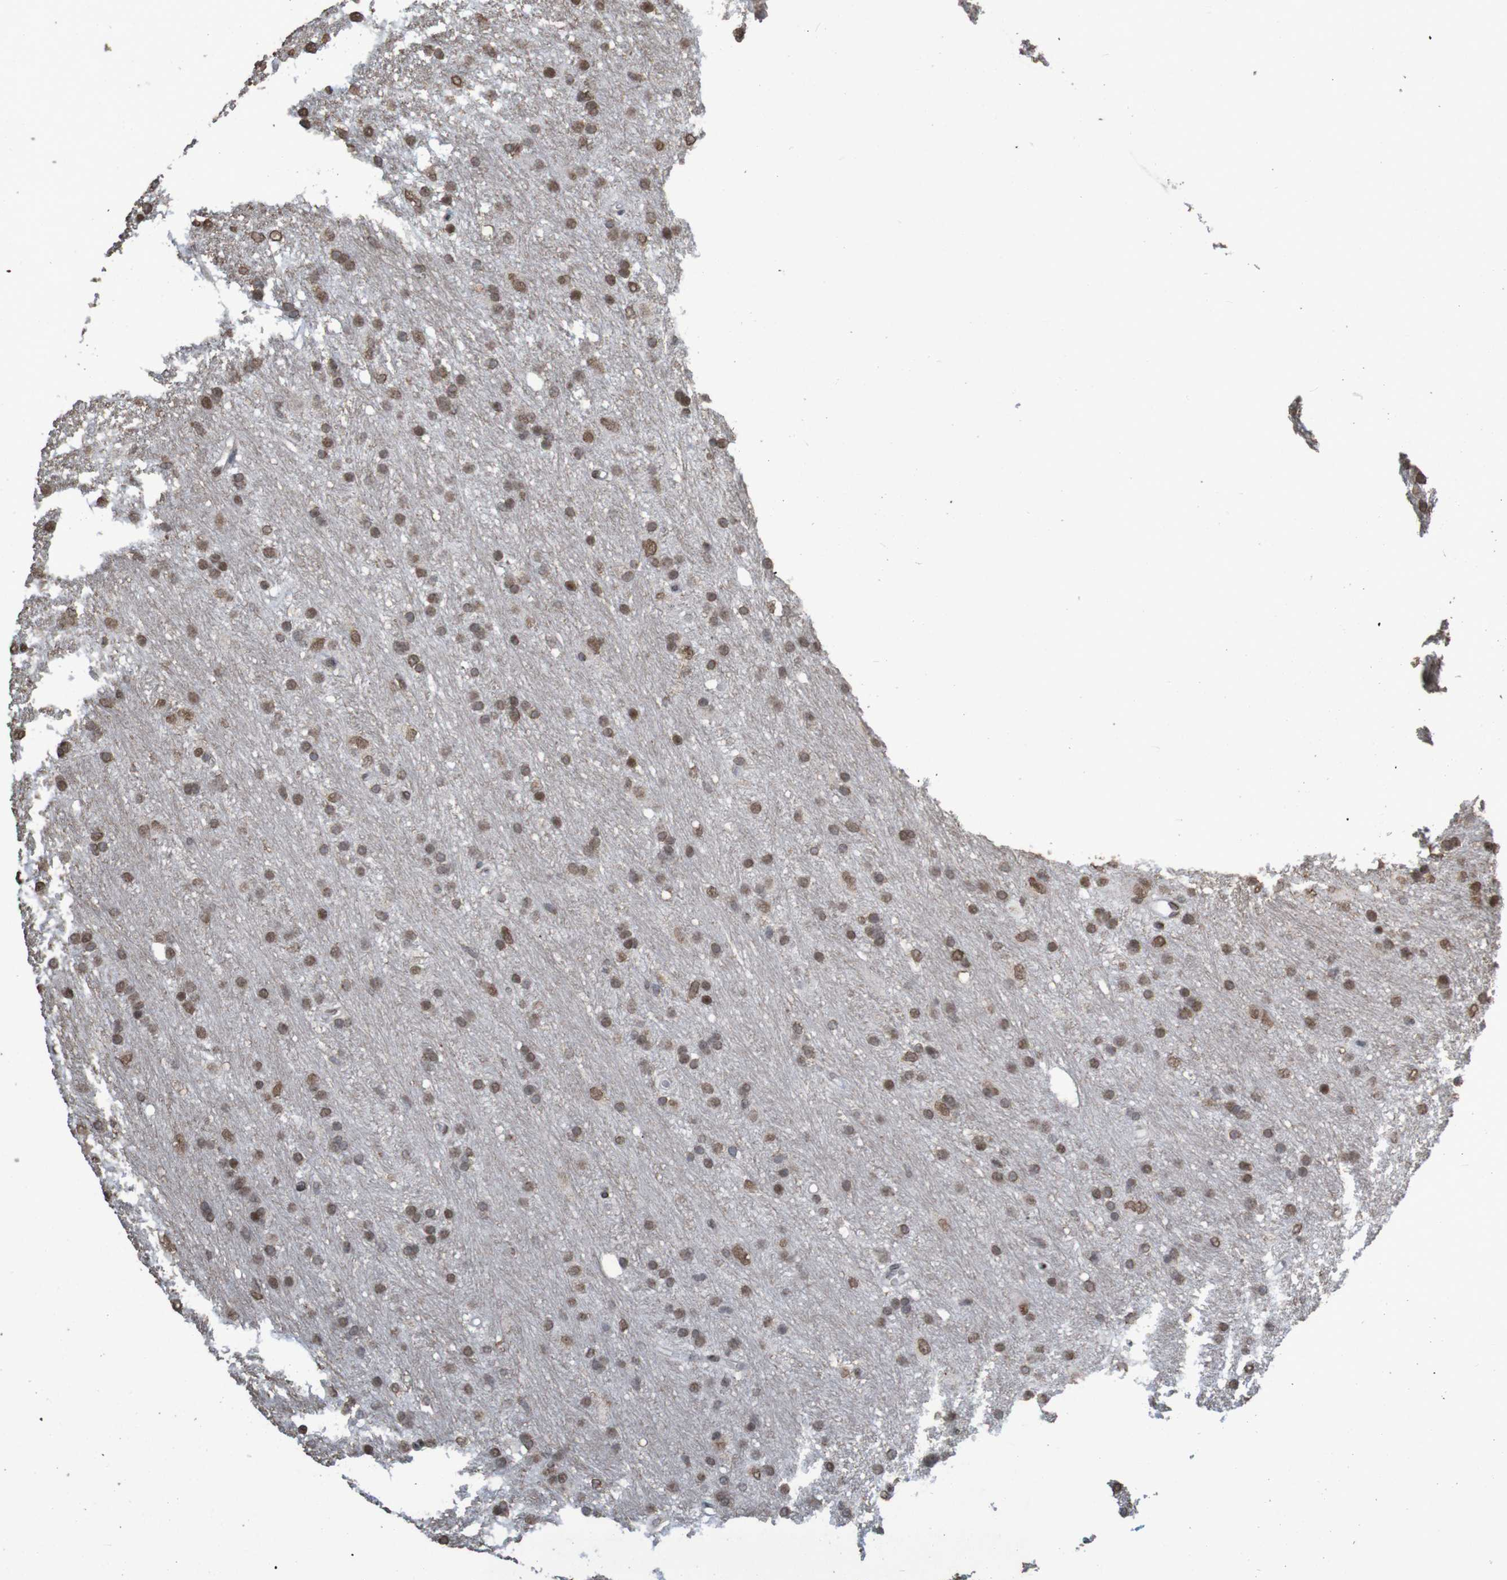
{"staining": {"intensity": "moderate", "quantity": "25%-75%", "location": "nuclear"}, "tissue": "glioma", "cell_type": "Tumor cells", "image_type": "cancer", "snomed": [{"axis": "morphology", "description": "Glioma, malignant, Low grade"}, {"axis": "topography", "description": "Brain"}], "caption": "The photomicrograph shows staining of malignant glioma (low-grade), revealing moderate nuclear protein expression (brown color) within tumor cells. (DAB (3,3'-diaminobenzidine) IHC, brown staining for protein, blue staining for nuclei).", "gene": "GFI1", "patient": {"sex": "male", "age": 77}}